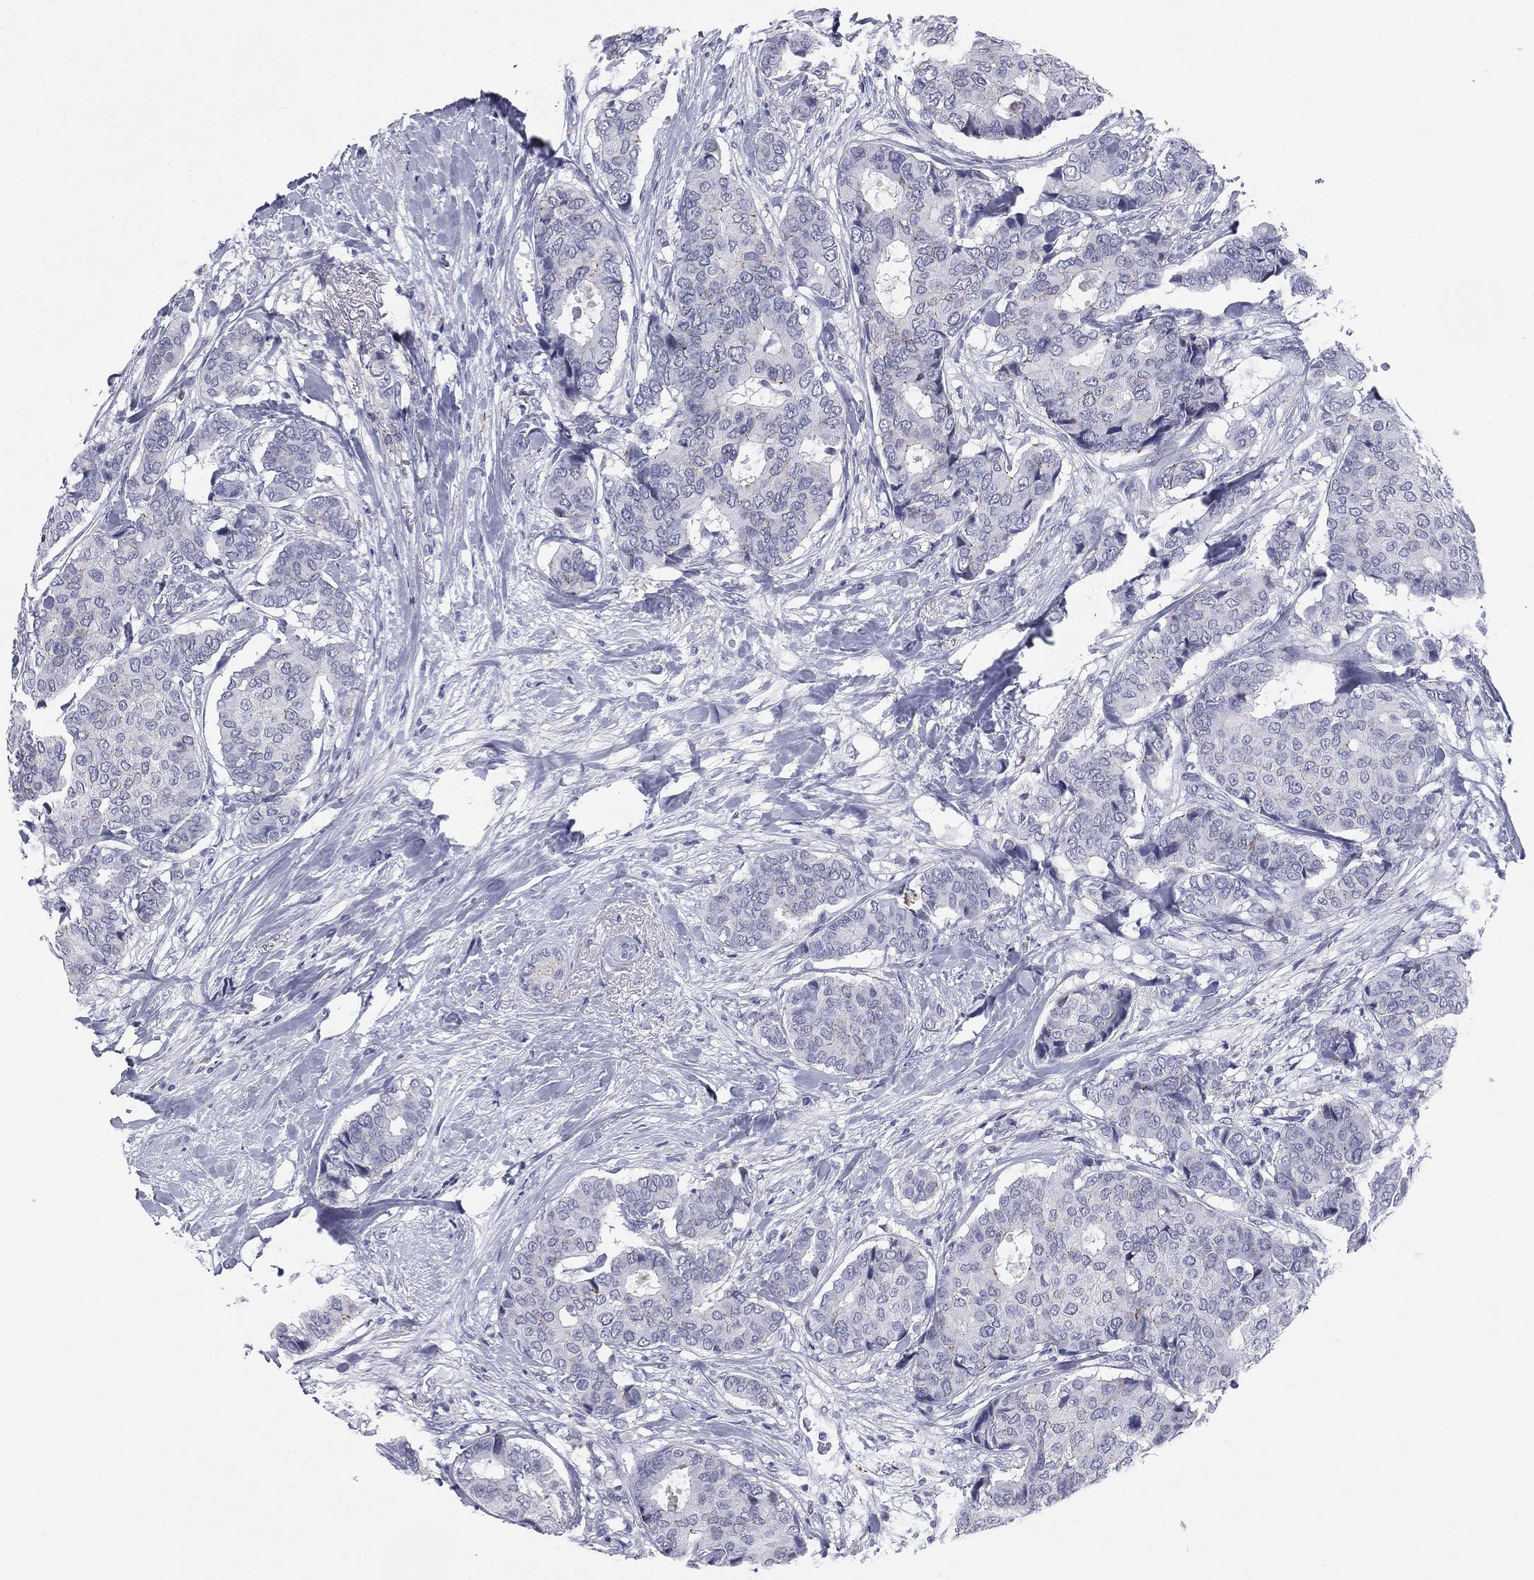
{"staining": {"intensity": "negative", "quantity": "none", "location": "none"}, "tissue": "breast cancer", "cell_type": "Tumor cells", "image_type": "cancer", "snomed": [{"axis": "morphology", "description": "Duct carcinoma"}, {"axis": "topography", "description": "Breast"}], "caption": "Immunohistochemistry (IHC) micrograph of neoplastic tissue: human breast intraductal carcinoma stained with DAB (3,3'-diaminobenzidine) exhibits no significant protein expression in tumor cells.", "gene": "HLA-DOA", "patient": {"sex": "female", "age": 75}}